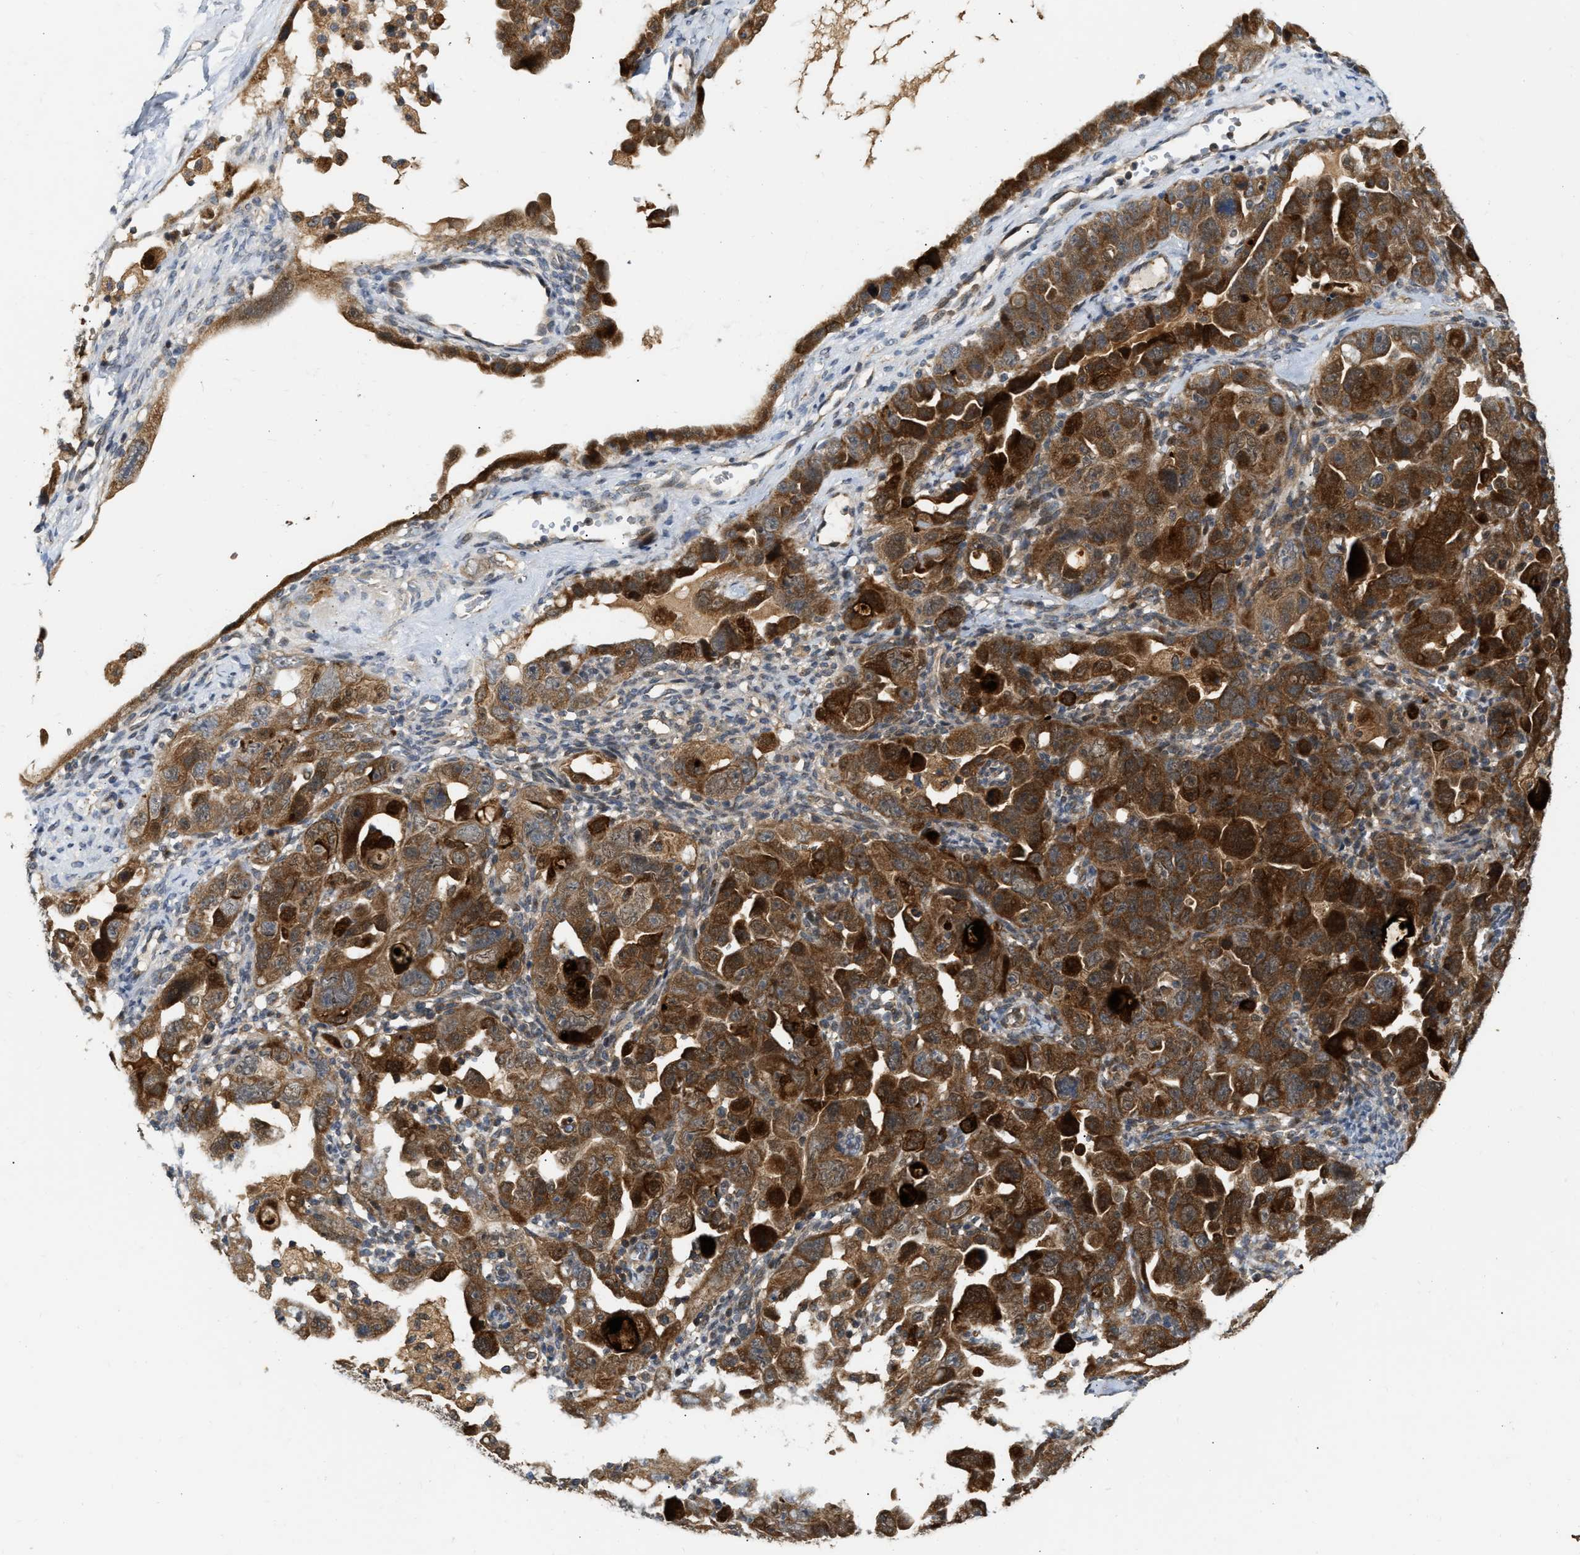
{"staining": {"intensity": "strong", "quantity": ">75%", "location": "cytoplasmic/membranous"}, "tissue": "ovarian cancer", "cell_type": "Tumor cells", "image_type": "cancer", "snomed": [{"axis": "morphology", "description": "Cystadenocarcinoma, serous, NOS"}, {"axis": "topography", "description": "Ovary"}], "caption": "A histopathology image showing strong cytoplasmic/membranous expression in approximately >75% of tumor cells in serous cystadenocarcinoma (ovarian), as visualized by brown immunohistochemical staining.", "gene": "EXTL2", "patient": {"sex": "female", "age": 66}}